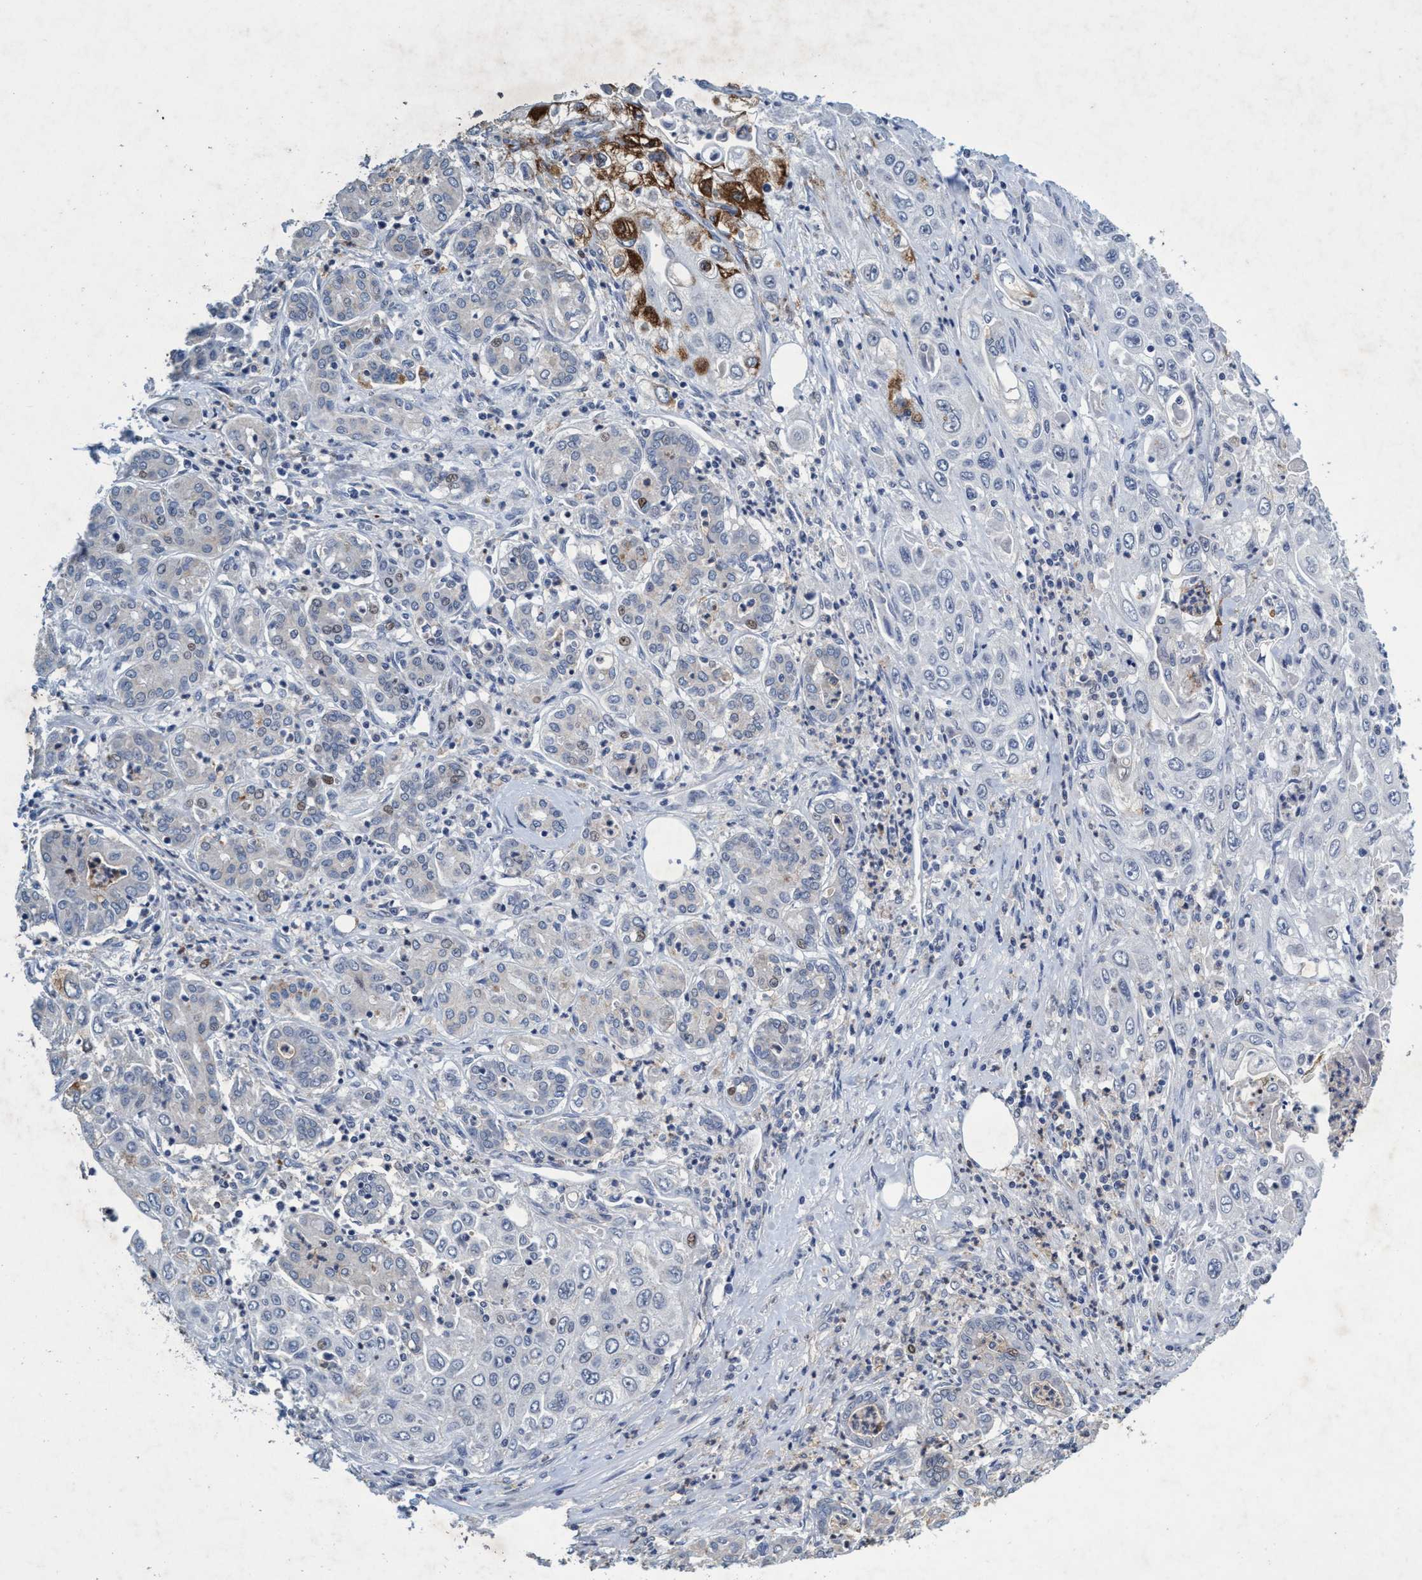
{"staining": {"intensity": "moderate", "quantity": "<25%", "location": "cytoplasmic/membranous"}, "tissue": "pancreatic cancer", "cell_type": "Tumor cells", "image_type": "cancer", "snomed": [{"axis": "morphology", "description": "Adenocarcinoma, NOS"}, {"axis": "topography", "description": "Pancreas"}], "caption": "High-power microscopy captured an immunohistochemistry (IHC) micrograph of pancreatic cancer, revealing moderate cytoplasmic/membranous staining in approximately <25% of tumor cells.", "gene": "GRB14", "patient": {"sex": "male", "age": 70}}